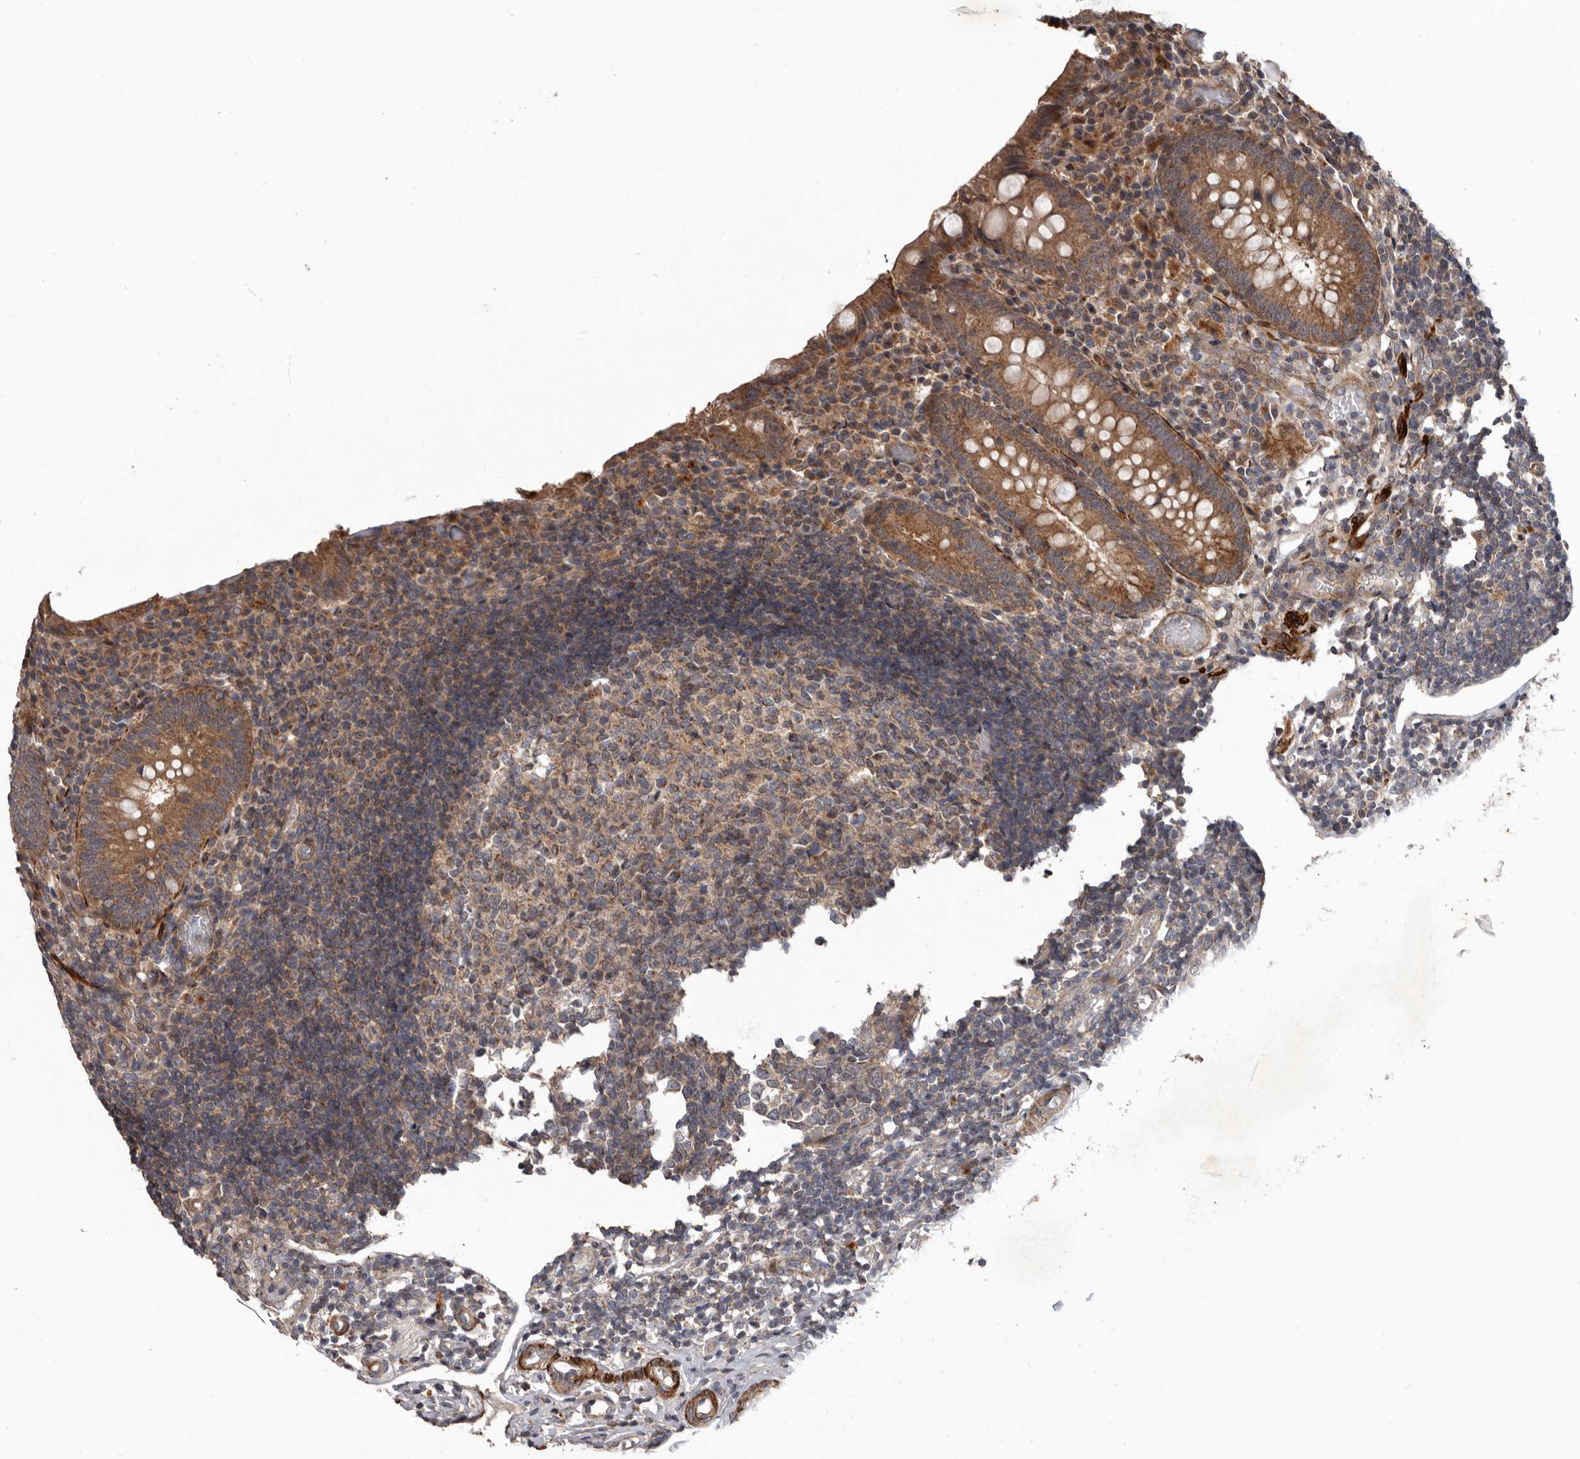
{"staining": {"intensity": "moderate", "quantity": ">75%", "location": "cytoplasmic/membranous"}, "tissue": "appendix", "cell_type": "Glandular cells", "image_type": "normal", "snomed": [{"axis": "morphology", "description": "Normal tissue, NOS"}, {"axis": "topography", "description": "Appendix"}], "caption": "High-power microscopy captured an IHC histopathology image of benign appendix, revealing moderate cytoplasmic/membranous expression in about >75% of glandular cells.", "gene": "FGFR4", "patient": {"sex": "female", "age": 17}}